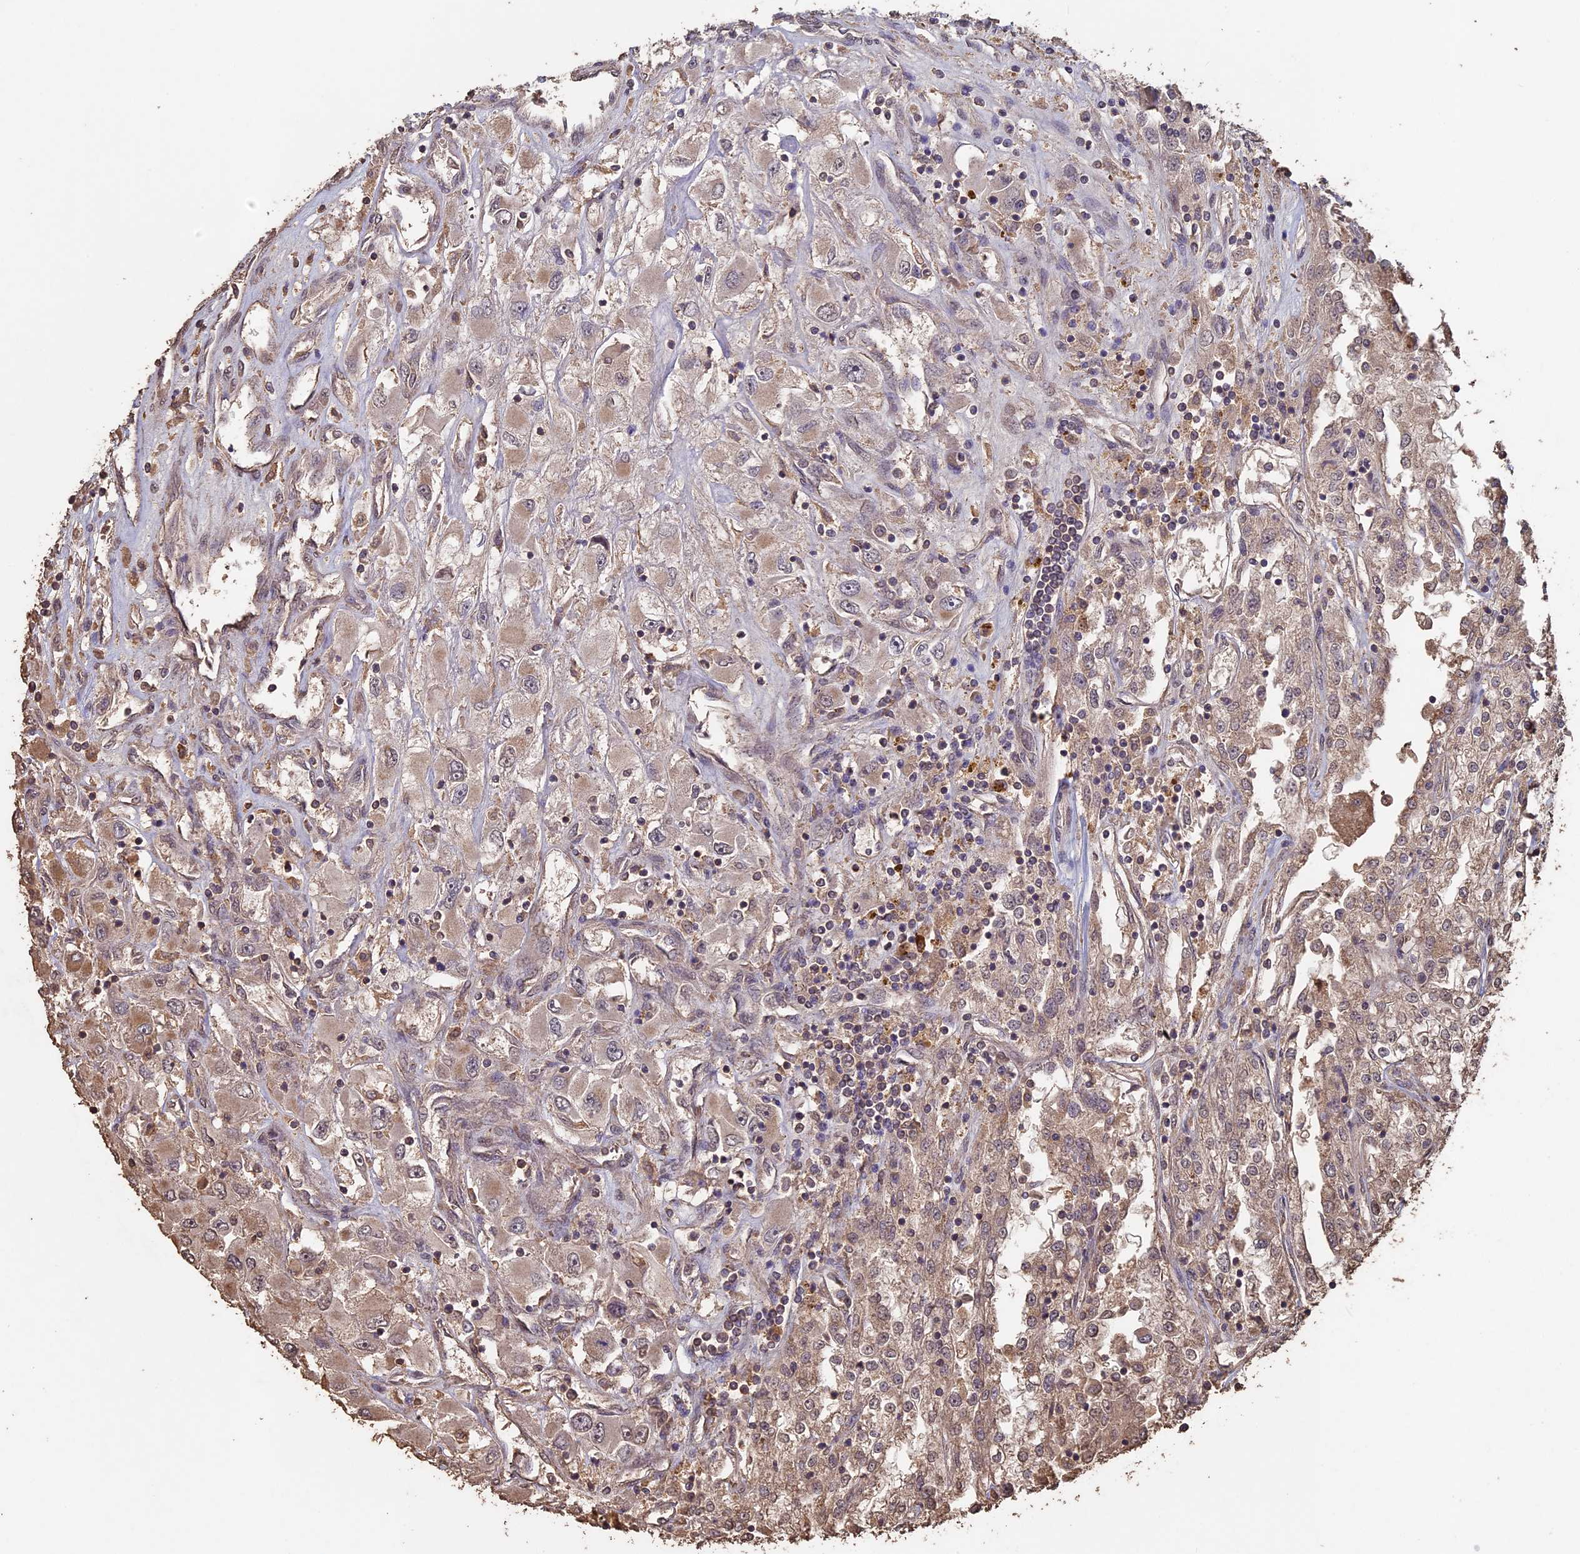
{"staining": {"intensity": "moderate", "quantity": "25%-75%", "location": "cytoplasmic/membranous"}, "tissue": "renal cancer", "cell_type": "Tumor cells", "image_type": "cancer", "snomed": [{"axis": "morphology", "description": "Adenocarcinoma, NOS"}, {"axis": "topography", "description": "Kidney"}], "caption": "IHC staining of adenocarcinoma (renal), which shows medium levels of moderate cytoplasmic/membranous expression in about 25%-75% of tumor cells indicating moderate cytoplasmic/membranous protein staining. The staining was performed using DAB (brown) for protein detection and nuclei were counterstained in hematoxylin (blue).", "gene": "HUNK", "patient": {"sex": "female", "age": 52}}